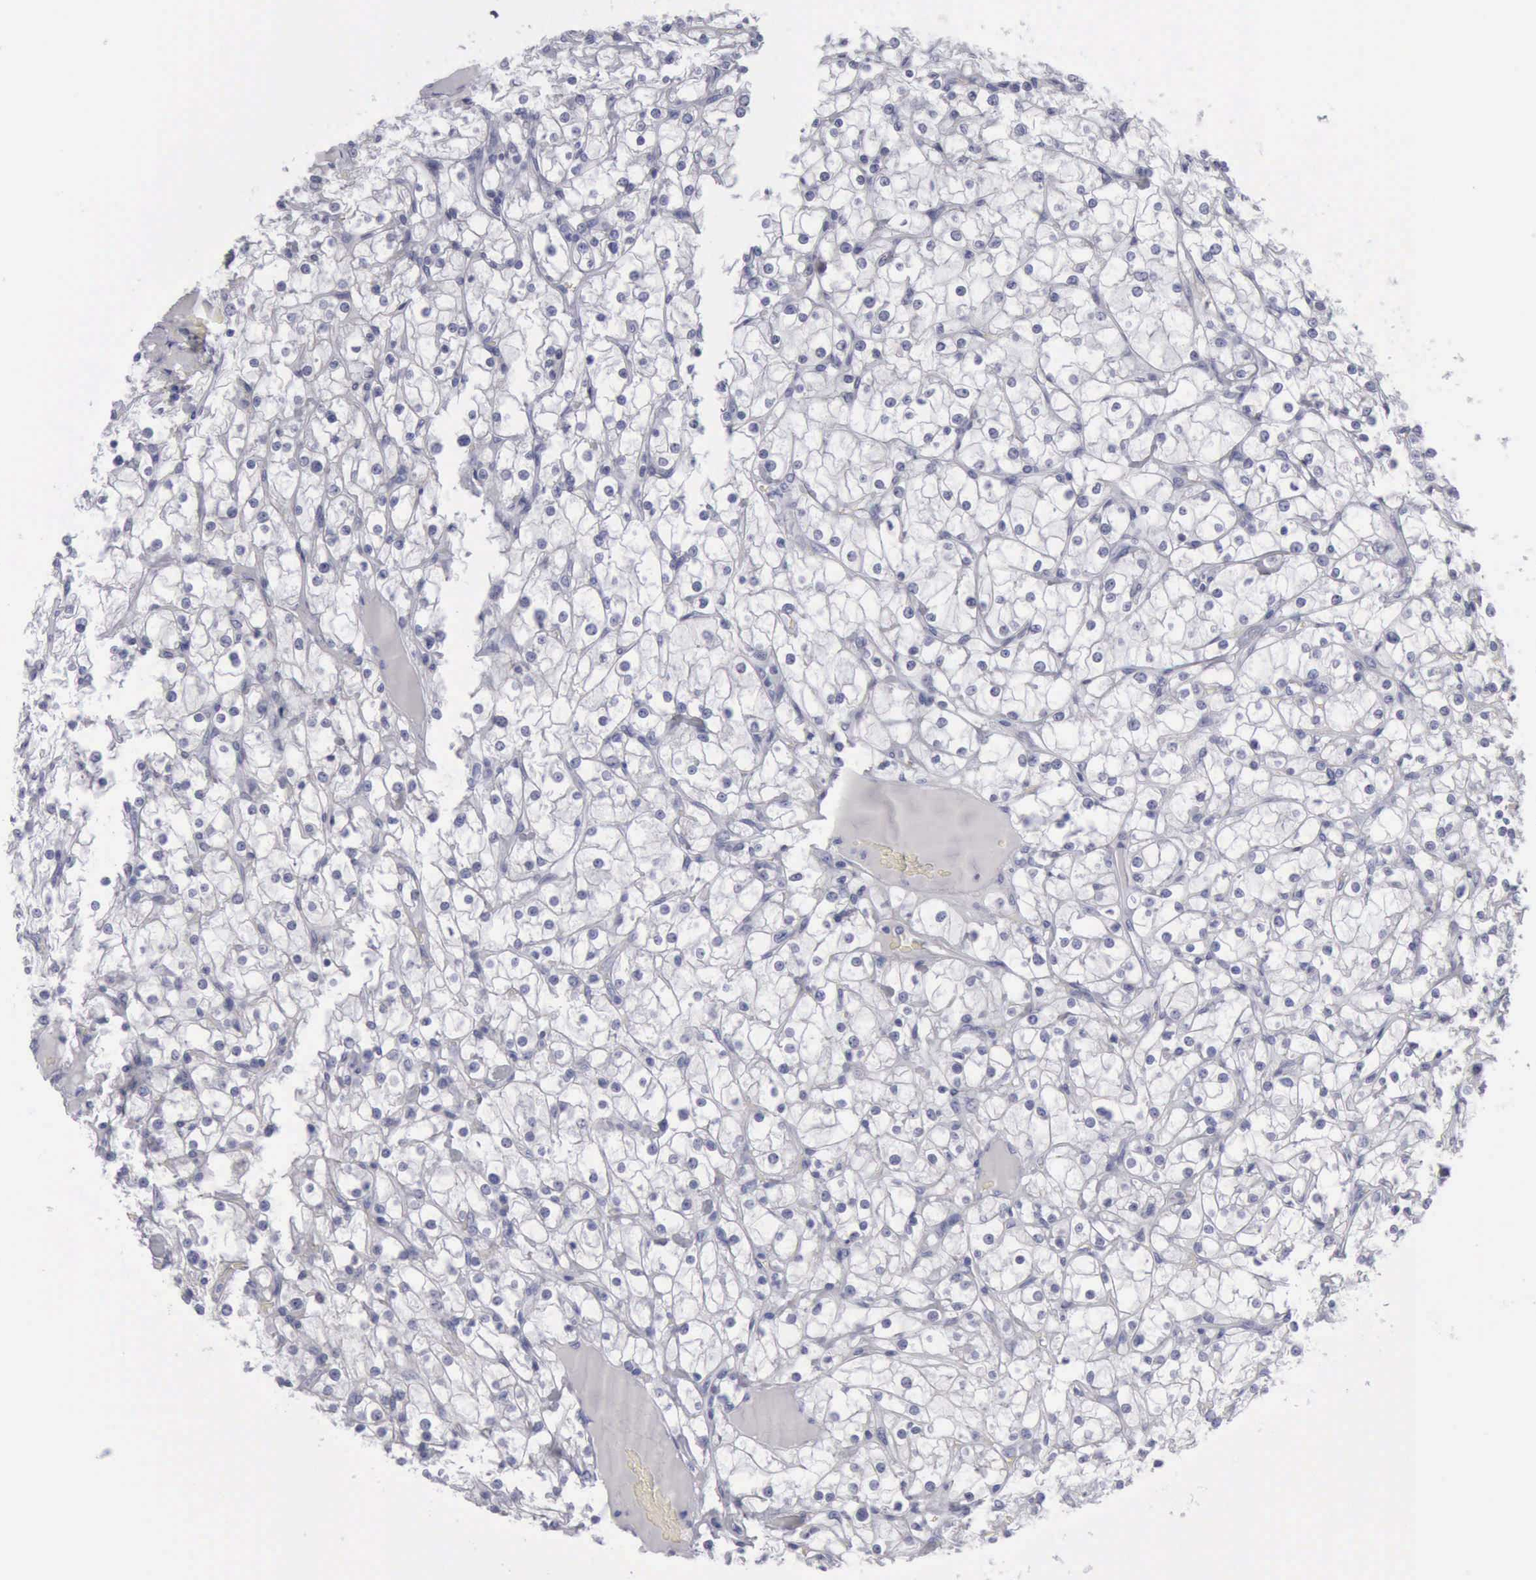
{"staining": {"intensity": "negative", "quantity": "none", "location": "none"}, "tissue": "renal cancer", "cell_type": "Tumor cells", "image_type": "cancer", "snomed": [{"axis": "morphology", "description": "Adenocarcinoma, NOS"}, {"axis": "topography", "description": "Kidney"}], "caption": "High power microscopy micrograph of an immunohistochemistry micrograph of renal adenocarcinoma, revealing no significant expression in tumor cells.", "gene": "KRT13", "patient": {"sex": "female", "age": 73}}